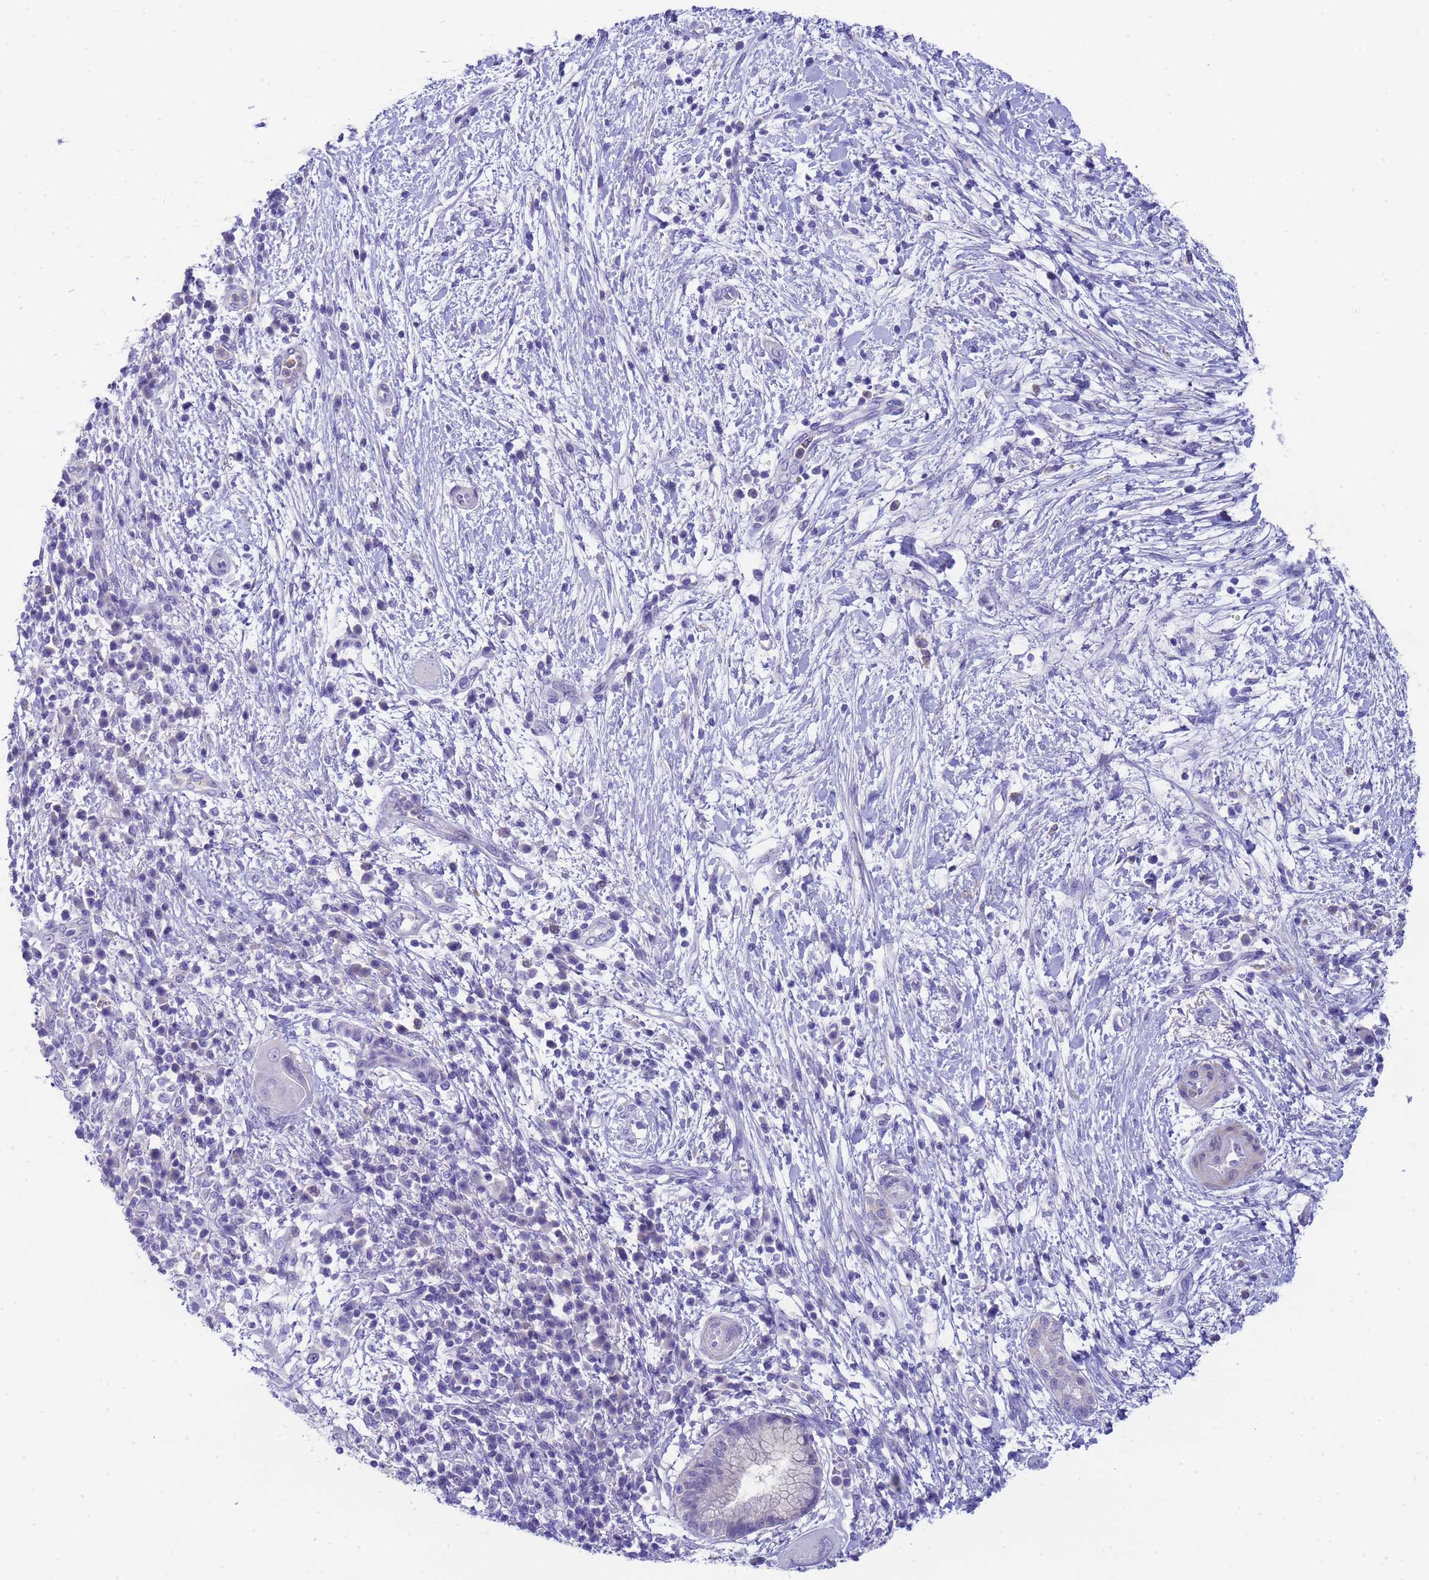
{"staining": {"intensity": "negative", "quantity": "none", "location": "none"}, "tissue": "pancreatic cancer", "cell_type": "Tumor cells", "image_type": "cancer", "snomed": [{"axis": "morphology", "description": "Adenocarcinoma, NOS"}, {"axis": "topography", "description": "Pancreas"}], "caption": "This is an immunohistochemistry histopathology image of human pancreatic cancer. There is no staining in tumor cells.", "gene": "USP38", "patient": {"sex": "male", "age": 68}}